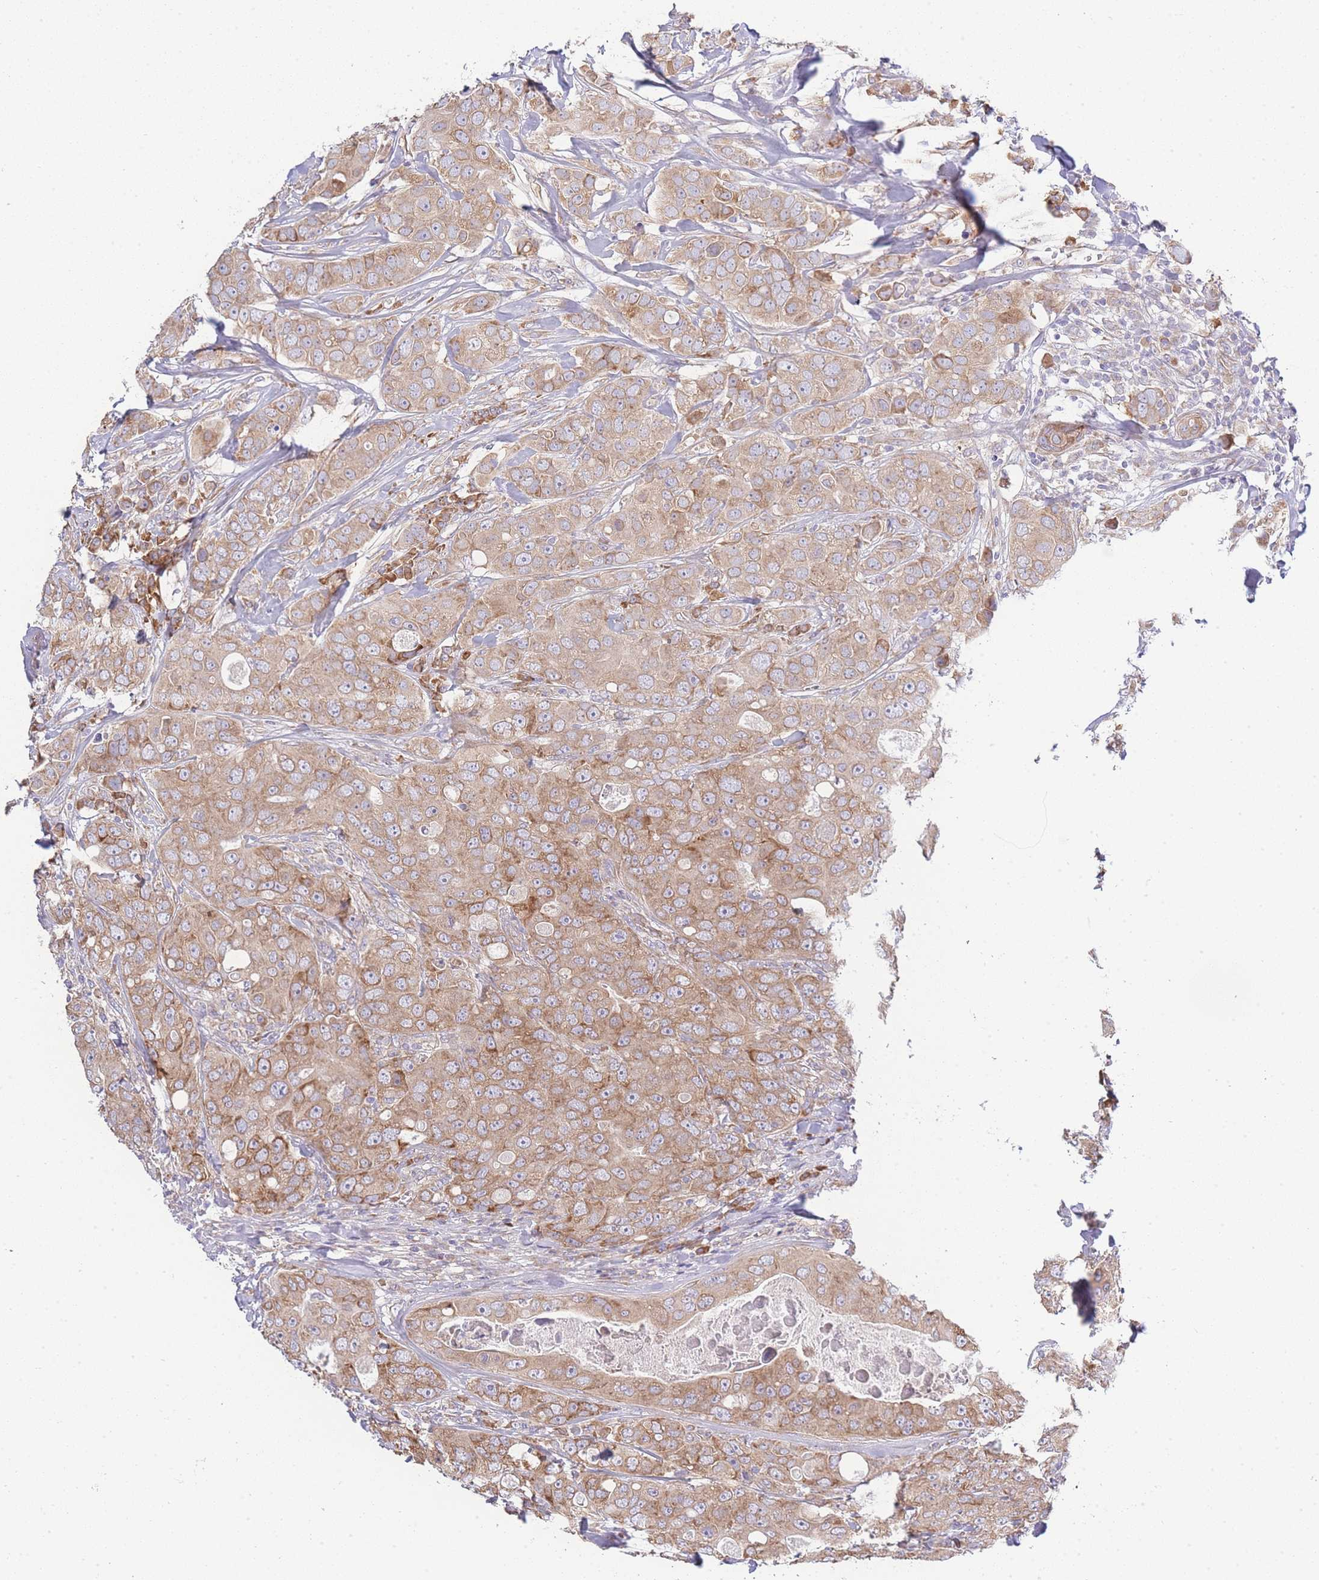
{"staining": {"intensity": "moderate", "quantity": ">75%", "location": "cytoplasmic/membranous"}, "tissue": "breast cancer", "cell_type": "Tumor cells", "image_type": "cancer", "snomed": [{"axis": "morphology", "description": "Duct carcinoma"}, {"axis": "topography", "description": "Breast"}], "caption": "Immunohistochemistry (IHC) image of neoplastic tissue: breast intraductal carcinoma stained using immunohistochemistry reveals medium levels of moderate protein expression localized specifically in the cytoplasmic/membranous of tumor cells, appearing as a cytoplasmic/membranous brown color.", "gene": "BEX1", "patient": {"sex": "female", "age": 43}}